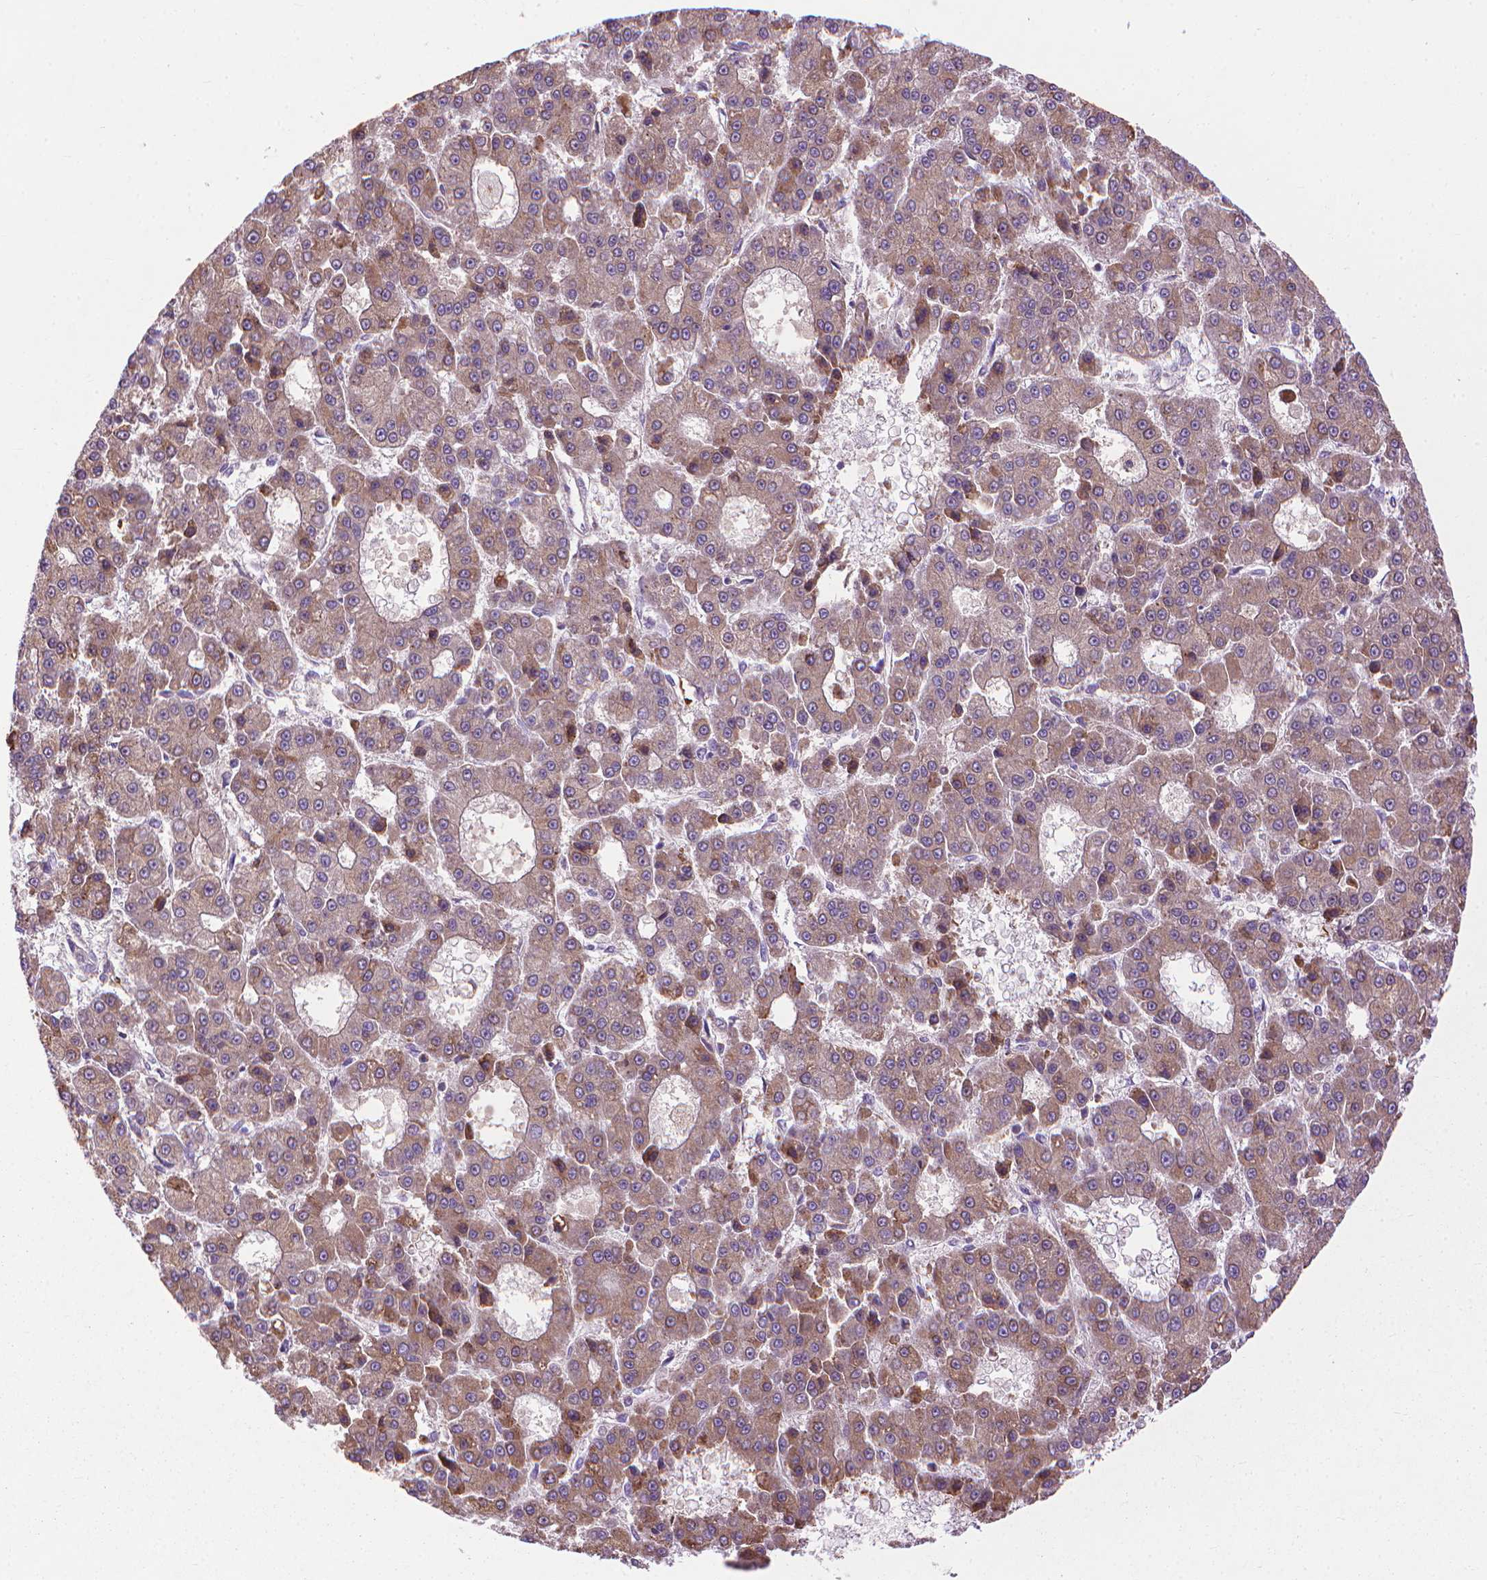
{"staining": {"intensity": "weak", "quantity": ">75%", "location": "cytoplasmic/membranous"}, "tissue": "liver cancer", "cell_type": "Tumor cells", "image_type": "cancer", "snomed": [{"axis": "morphology", "description": "Carcinoma, Hepatocellular, NOS"}, {"axis": "topography", "description": "Liver"}], "caption": "Protein staining of liver hepatocellular carcinoma tissue displays weak cytoplasmic/membranous staining in about >75% of tumor cells.", "gene": "MYH14", "patient": {"sex": "male", "age": 70}}